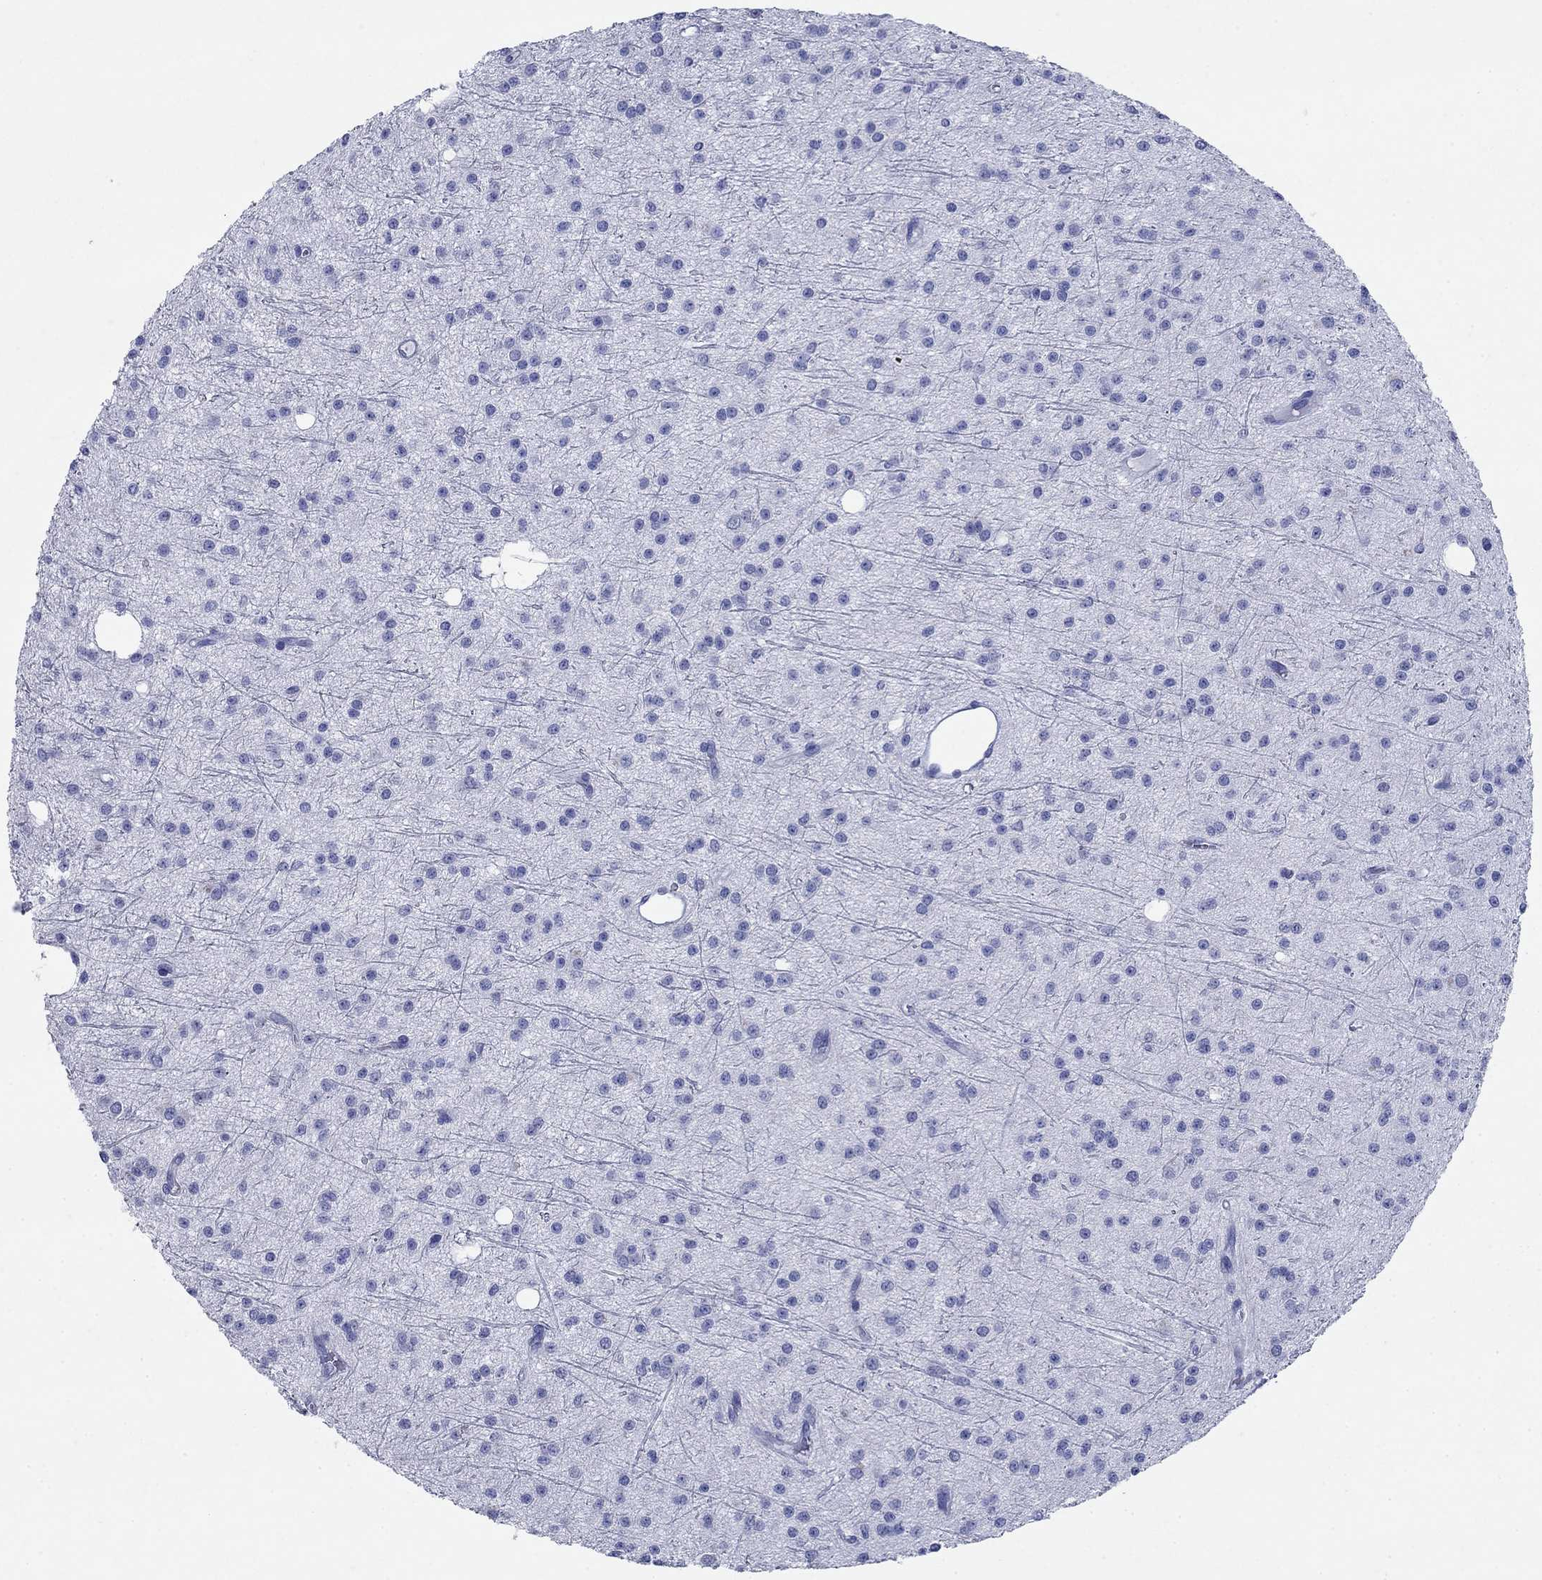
{"staining": {"intensity": "negative", "quantity": "none", "location": "none"}, "tissue": "glioma", "cell_type": "Tumor cells", "image_type": "cancer", "snomed": [{"axis": "morphology", "description": "Glioma, malignant, Low grade"}, {"axis": "topography", "description": "Brain"}], "caption": "This is a histopathology image of IHC staining of low-grade glioma (malignant), which shows no expression in tumor cells.", "gene": "AZU1", "patient": {"sex": "male", "age": 27}}